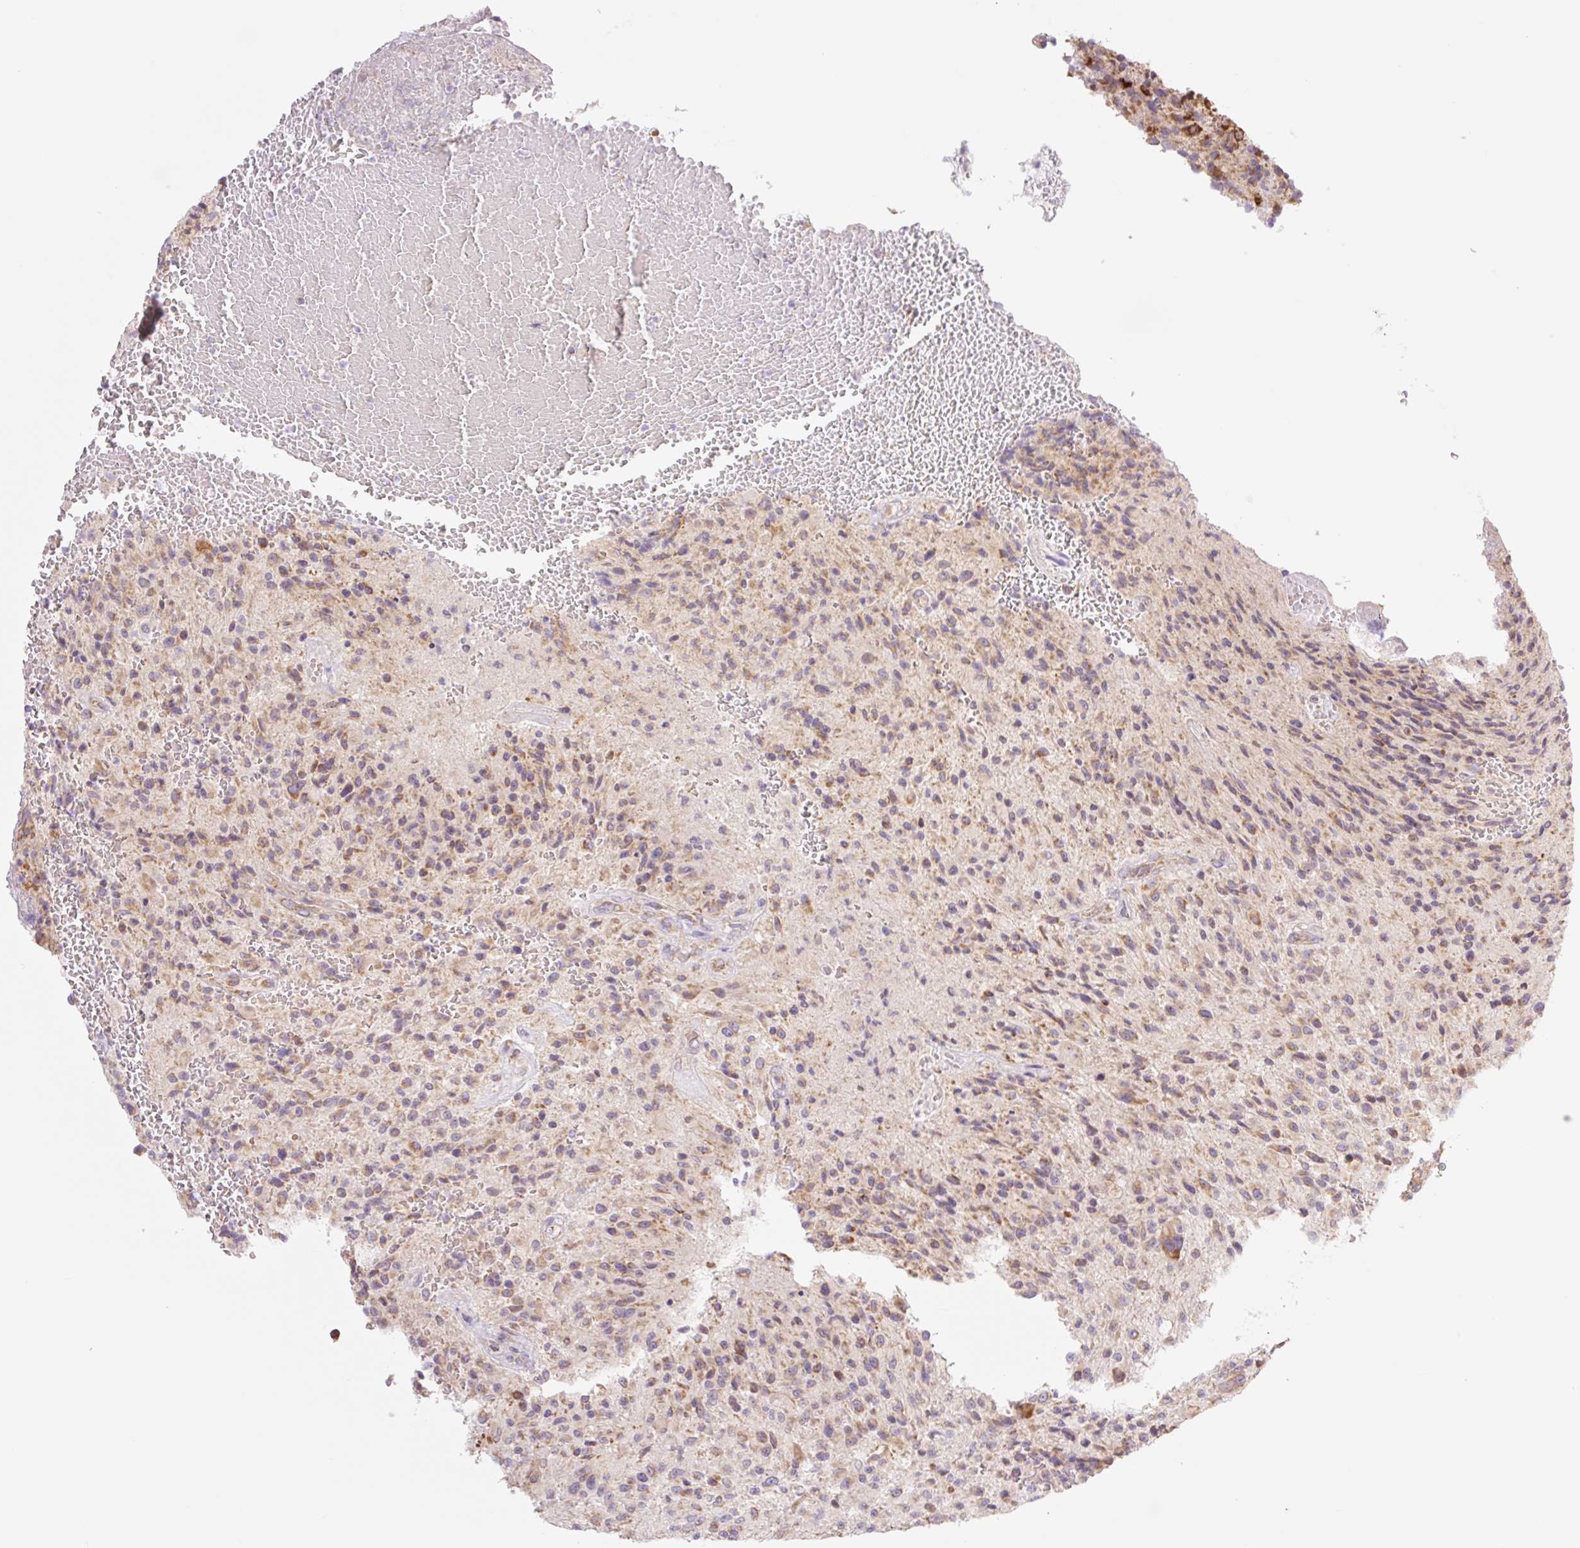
{"staining": {"intensity": "moderate", "quantity": "25%-75%", "location": "cytoplasmic/membranous"}, "tissue": "glioma", "cell_type": "Tumor cells", "image_type": "cancer", "snomed": [{"axis": "morphology", "description": "Normal tissue, NOS"}, {"axis": "morphology", "description": "Glioma, malignant, High grade"}, {"axis": "topography", "description": "Cerebral cortex"}], "caption": "Protein staining of glioma tissue demonstrates moderate cytoplasmic/membranous staining in approximately 25%-75% of tumor cells.", "gene": "GOSR2", "patient": {"sex": "male", "age": 56}}